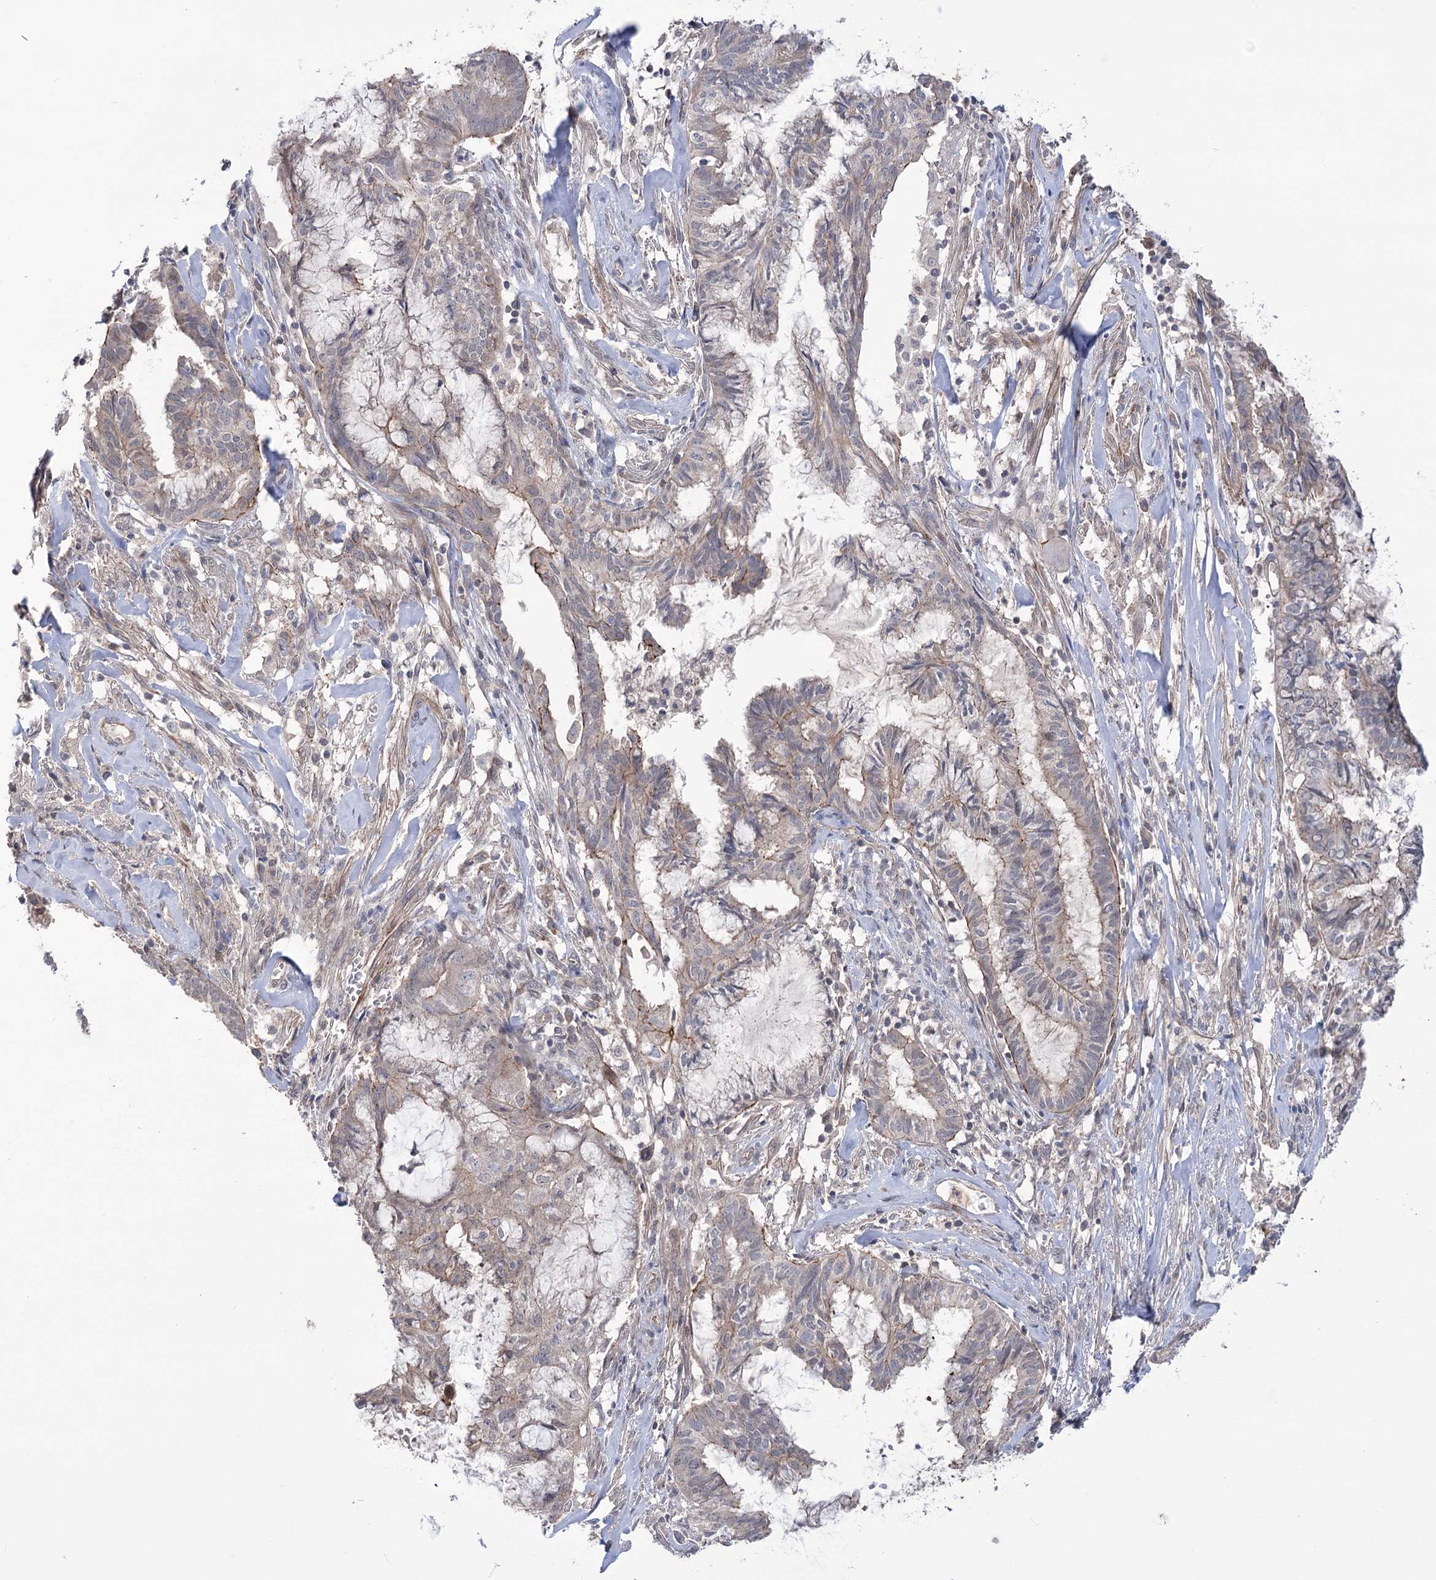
{"staining": {"intensity": "weak", "quantity": "<25%", "location": "cytoplasmic/membranous"}, "tissue": "endometrial cancer", "cell_type": "Tumor cells", "image_type": "cancer", "snomed": [{"axis": "morphology", "description": "Adenocarcinoma, NOS"}, {"axis": "topography", "description": "Endometrium"}], "caption": "DAB immunohistochemical staining of endometrial cancer (adenocarcinoma) displays no significant positivity in tumor cells. Brightfield microscopy of IHC stained with DAB (3,3'-diaminobenzidine) (brown) and hematoxylin (blue), captured at high magnification.", "gene": "TRIM71", "patient": {"sex": "female", "age": 86}}